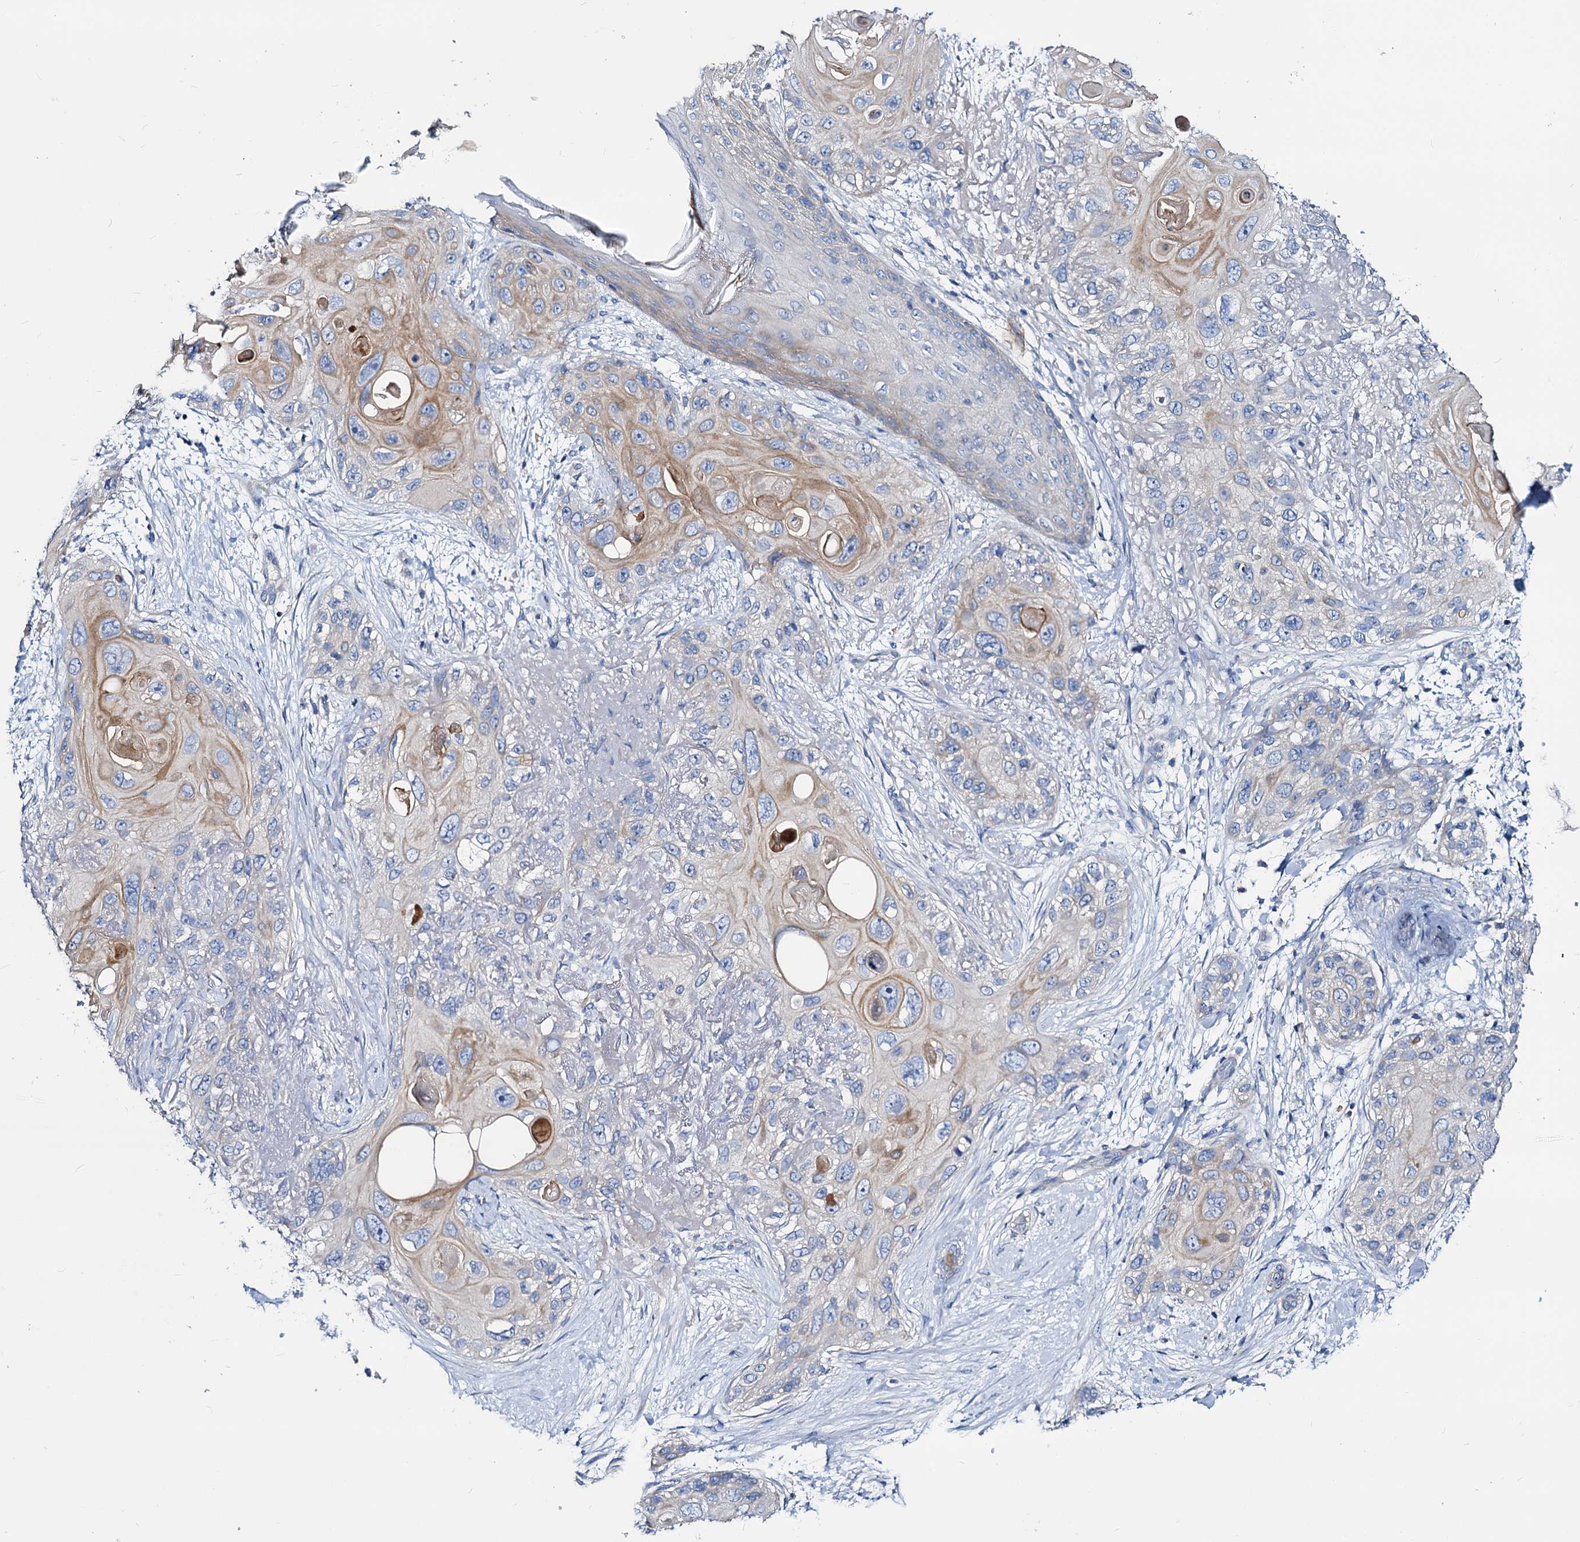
{"staining": {"intensity": "weak", "quantity": "25%-75%", "location": "cytoplasmic/membranous"}, "tissue": "skin cancer", "cell_type": "Tumor cells", "image_type": "cancer", "snomed": [{"axis": "morphology", "description": "Normal tissue, NOS"}, {"axis": "morphology", "description": "Squamous cell carcinoma, NOS"}, {"axis": "topography", "description": "Skin"}], "caption": "Immunohistochemical staining of squamous cell carcinoma (skin) demonstrates low levels of weak cytoplasmic/membranous protein staining in about 25%-75% of tumor cells. Using DAB (brown) and hematoxylin (blue) stains, captured at high magnification using brightfield microscopy.", "gene": "DYDC2", "patient": {"sex": "male", "age": 72}}